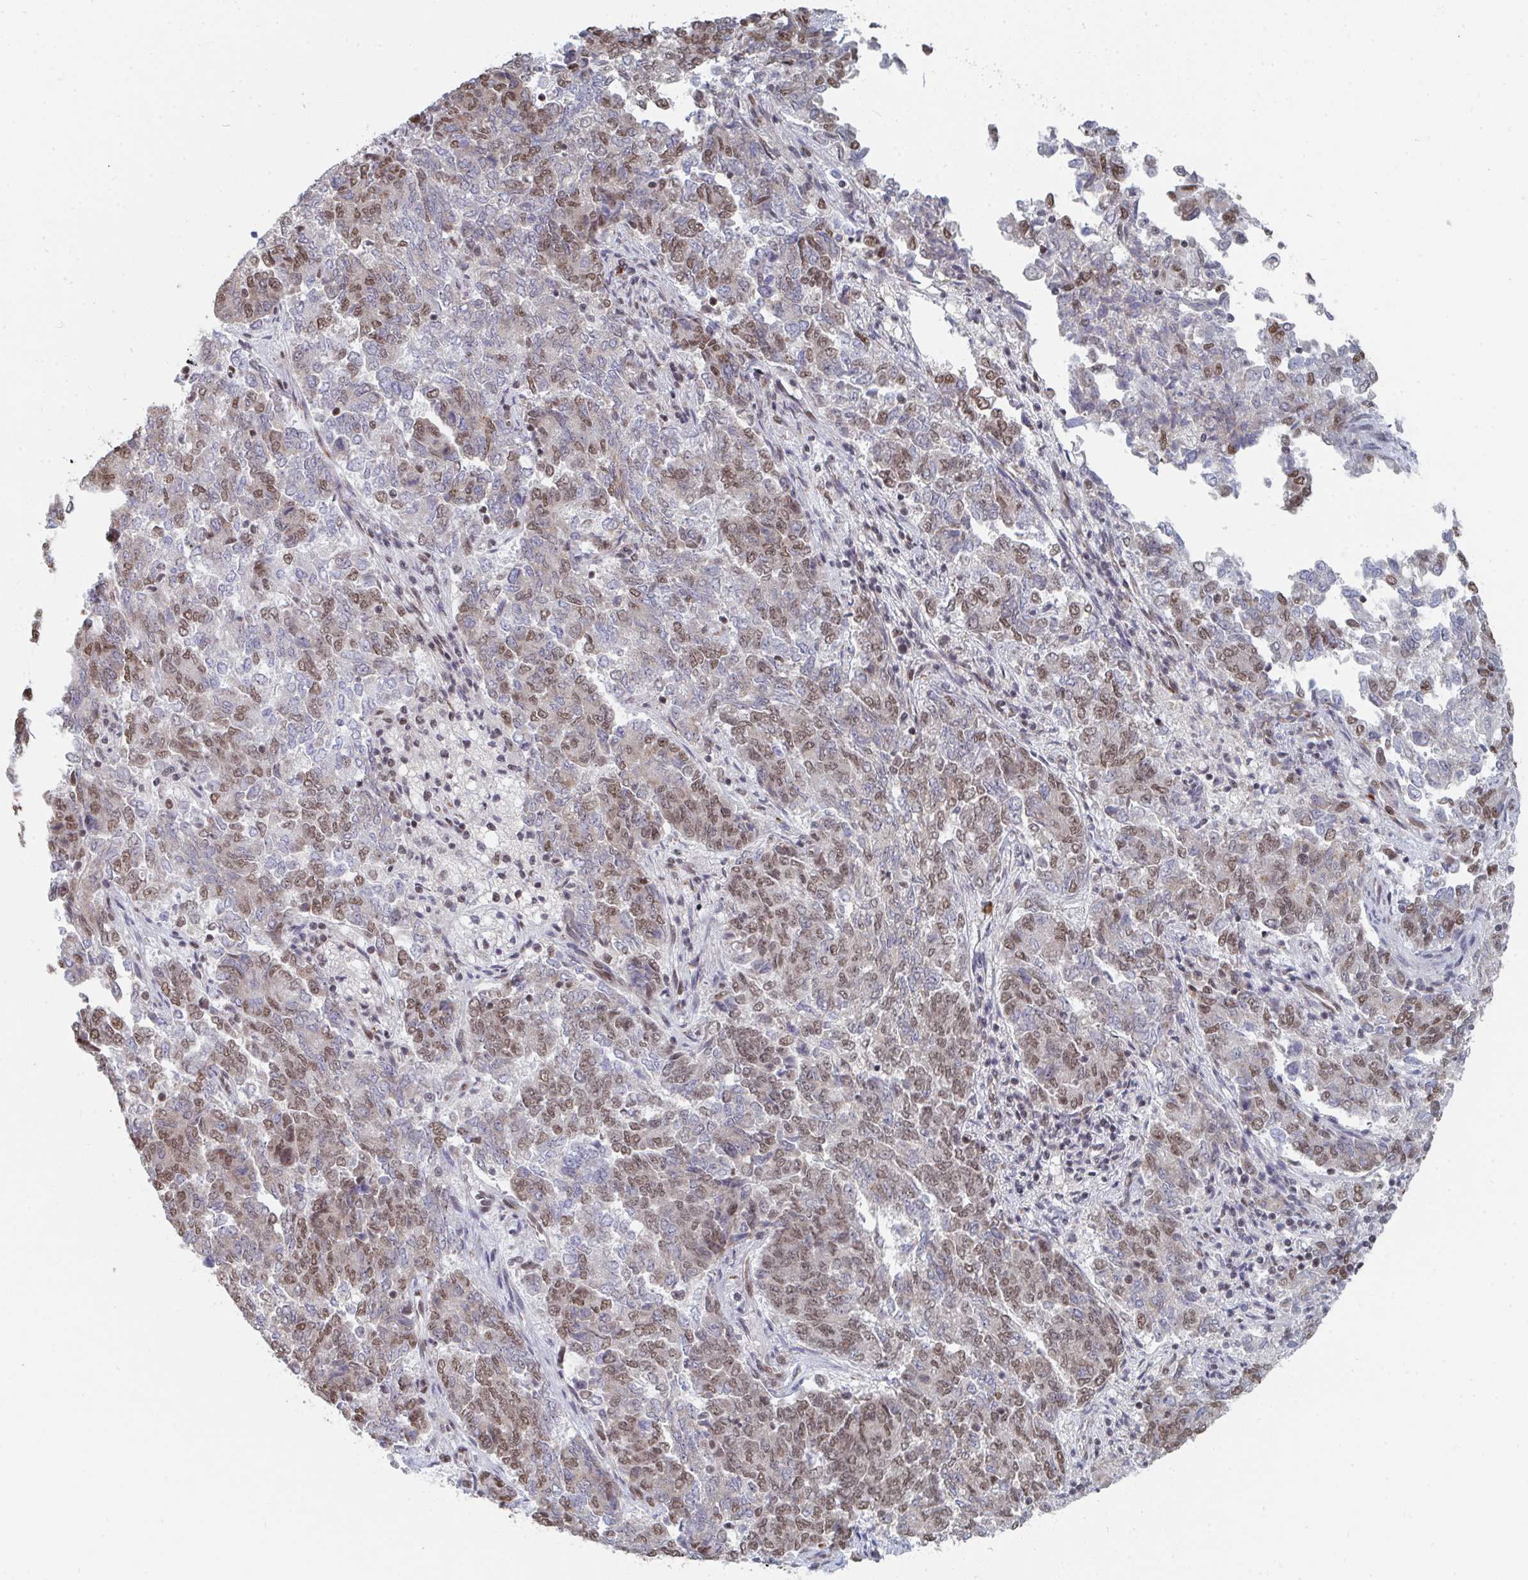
{"staining": {"intensity": "moderate", "quantity": "25%-75%", "location": "nuclear"}, "tissue": "endometrial cancer", "cell_type": "Tumor cells", "image_type": "cancer", "snomed": [{"axis": "morphology", "description": "Adenocarcinoma, NOS"}, {"axis": "topography", "description": "Endometrium"}], "caption": "Immunohistochemistry (IHC) of human adenocarcinoma (endometrial) exhibits medium levels of moderate nuclear staining in about 25%-75% of tumor cells.", "gene": "MBNL1", "patient": {"sex": "female", "age": 80}}